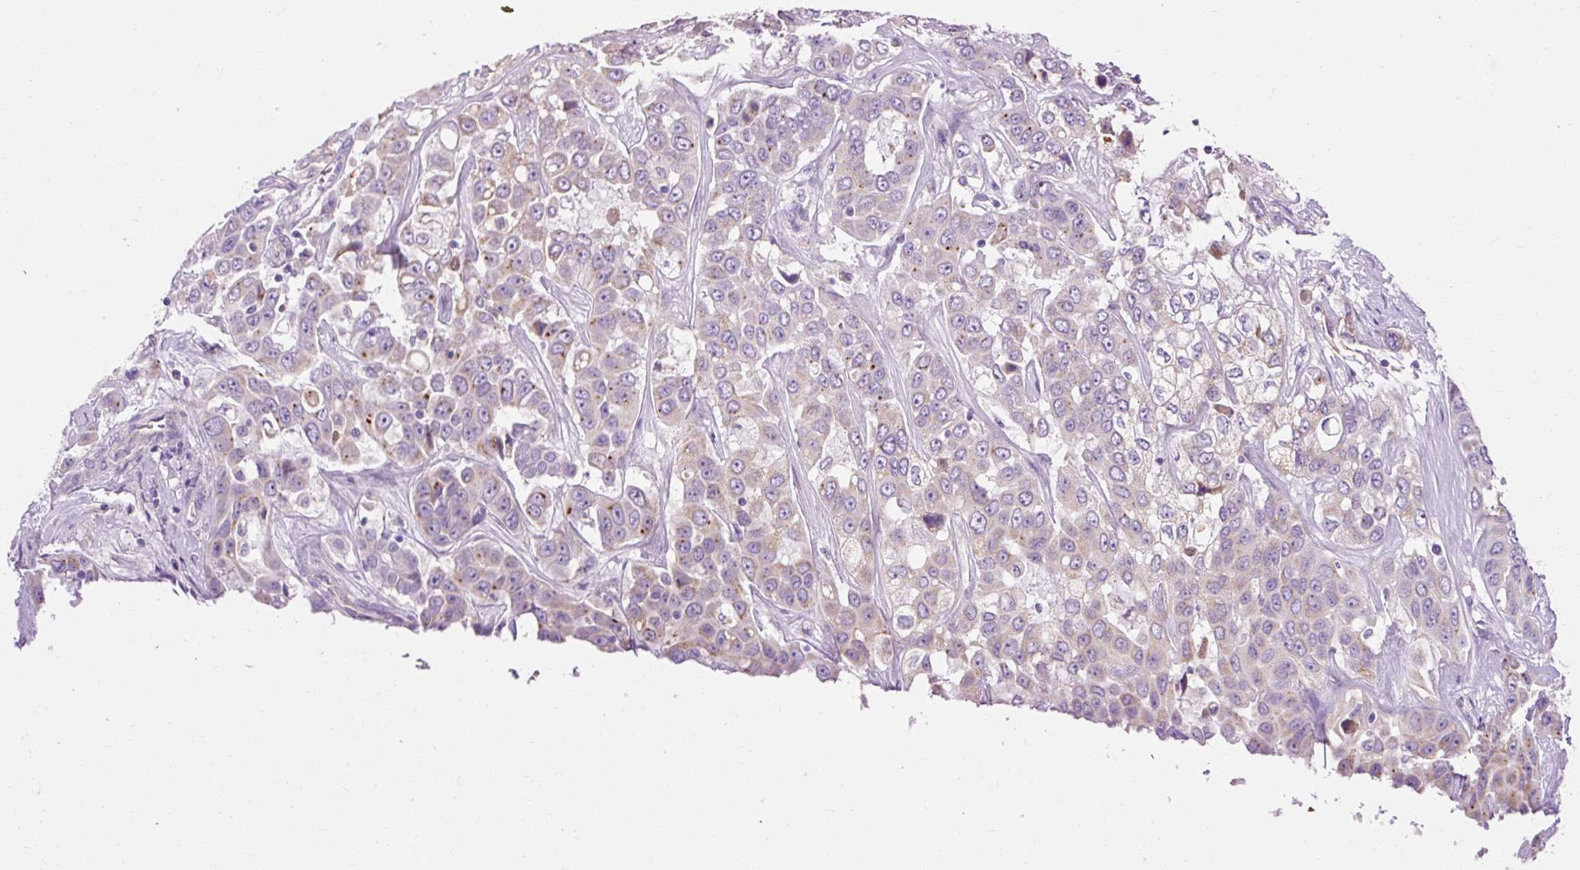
{"staining": {"intensity": "weak", "quantity": "<25%", "location": "cytoplasmic/membranous"}, "tissue": "liver cancer", "cell_type": "Tumor cells", "image_type": "cancer", "snomed": [{"axis": "morphology", "description": "Cholangiocarcinoma"}, {"axis": "topography", "description": "Liver"}], "caption": "This is an immunohistochemistry histopathology image of cholangiocarcinoma (liver). There is no positivity in tumor cells.", "gene": "CD83", "patient": {"sex": "female", "age": 52}}